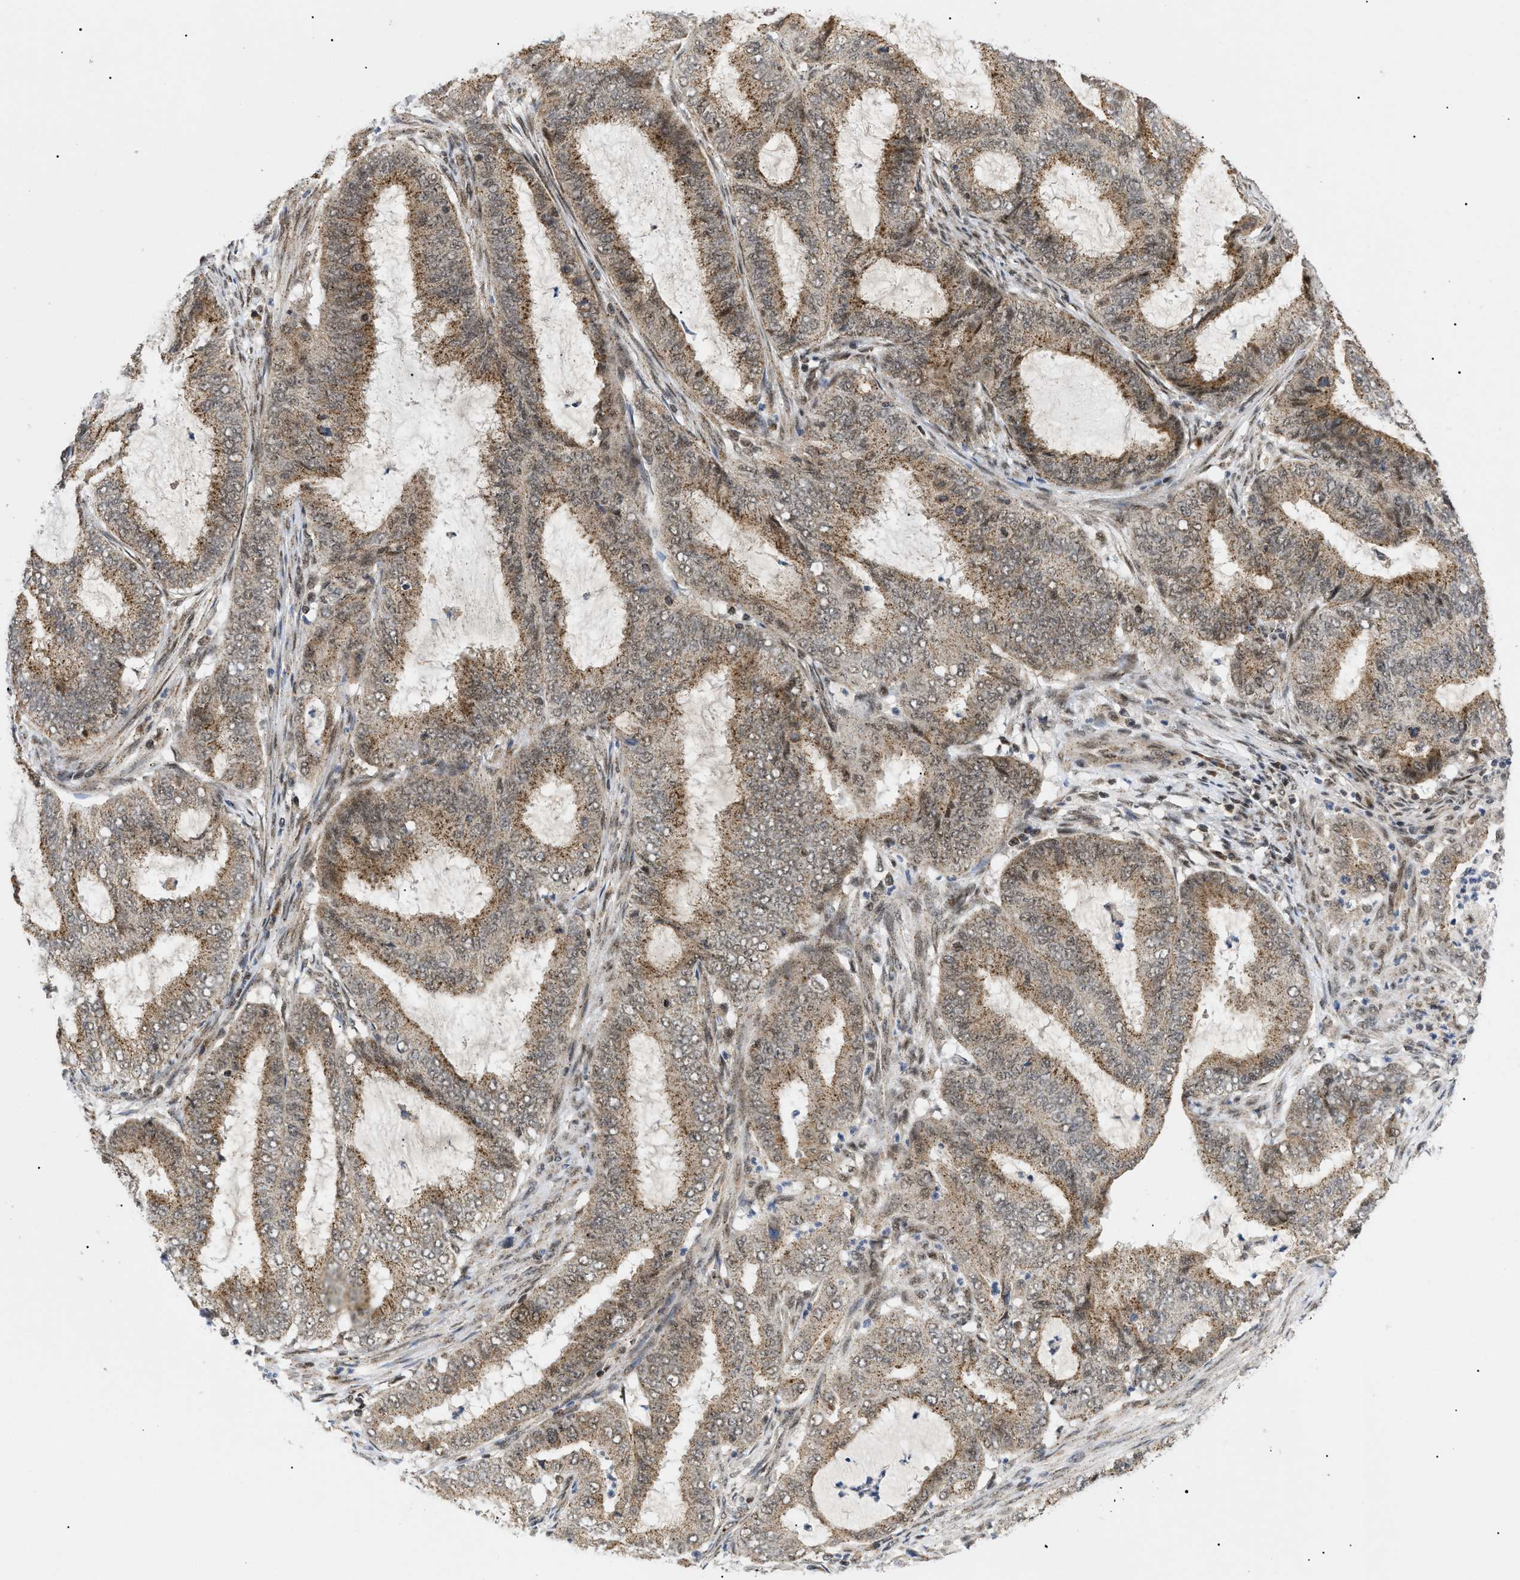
{"staining": {"intensity": "weak", "quantity": ">75%", "location": "cytoplasmic/membranous"}, "tissue": "endometrial cancer", "cell_type": "Tumor cells", "image_type": "cancer", "snomed": [{"axis": "morphology", "description": "Adenocarcinoma, NOS"}, {"axis": "topography", "description": "Endometrium"}], "caption": "Immunohistochemical staining of endometrial cancer shows weak cytoplasmic/membranous protein staining in approximately >75% of tumor cells. (DAB (3,3'-diaminobenzidine) IHC with brightfield microscopy, high magnification).", "gene": "ZBTB11", "patient": {"sex": "female", "age": 70}}